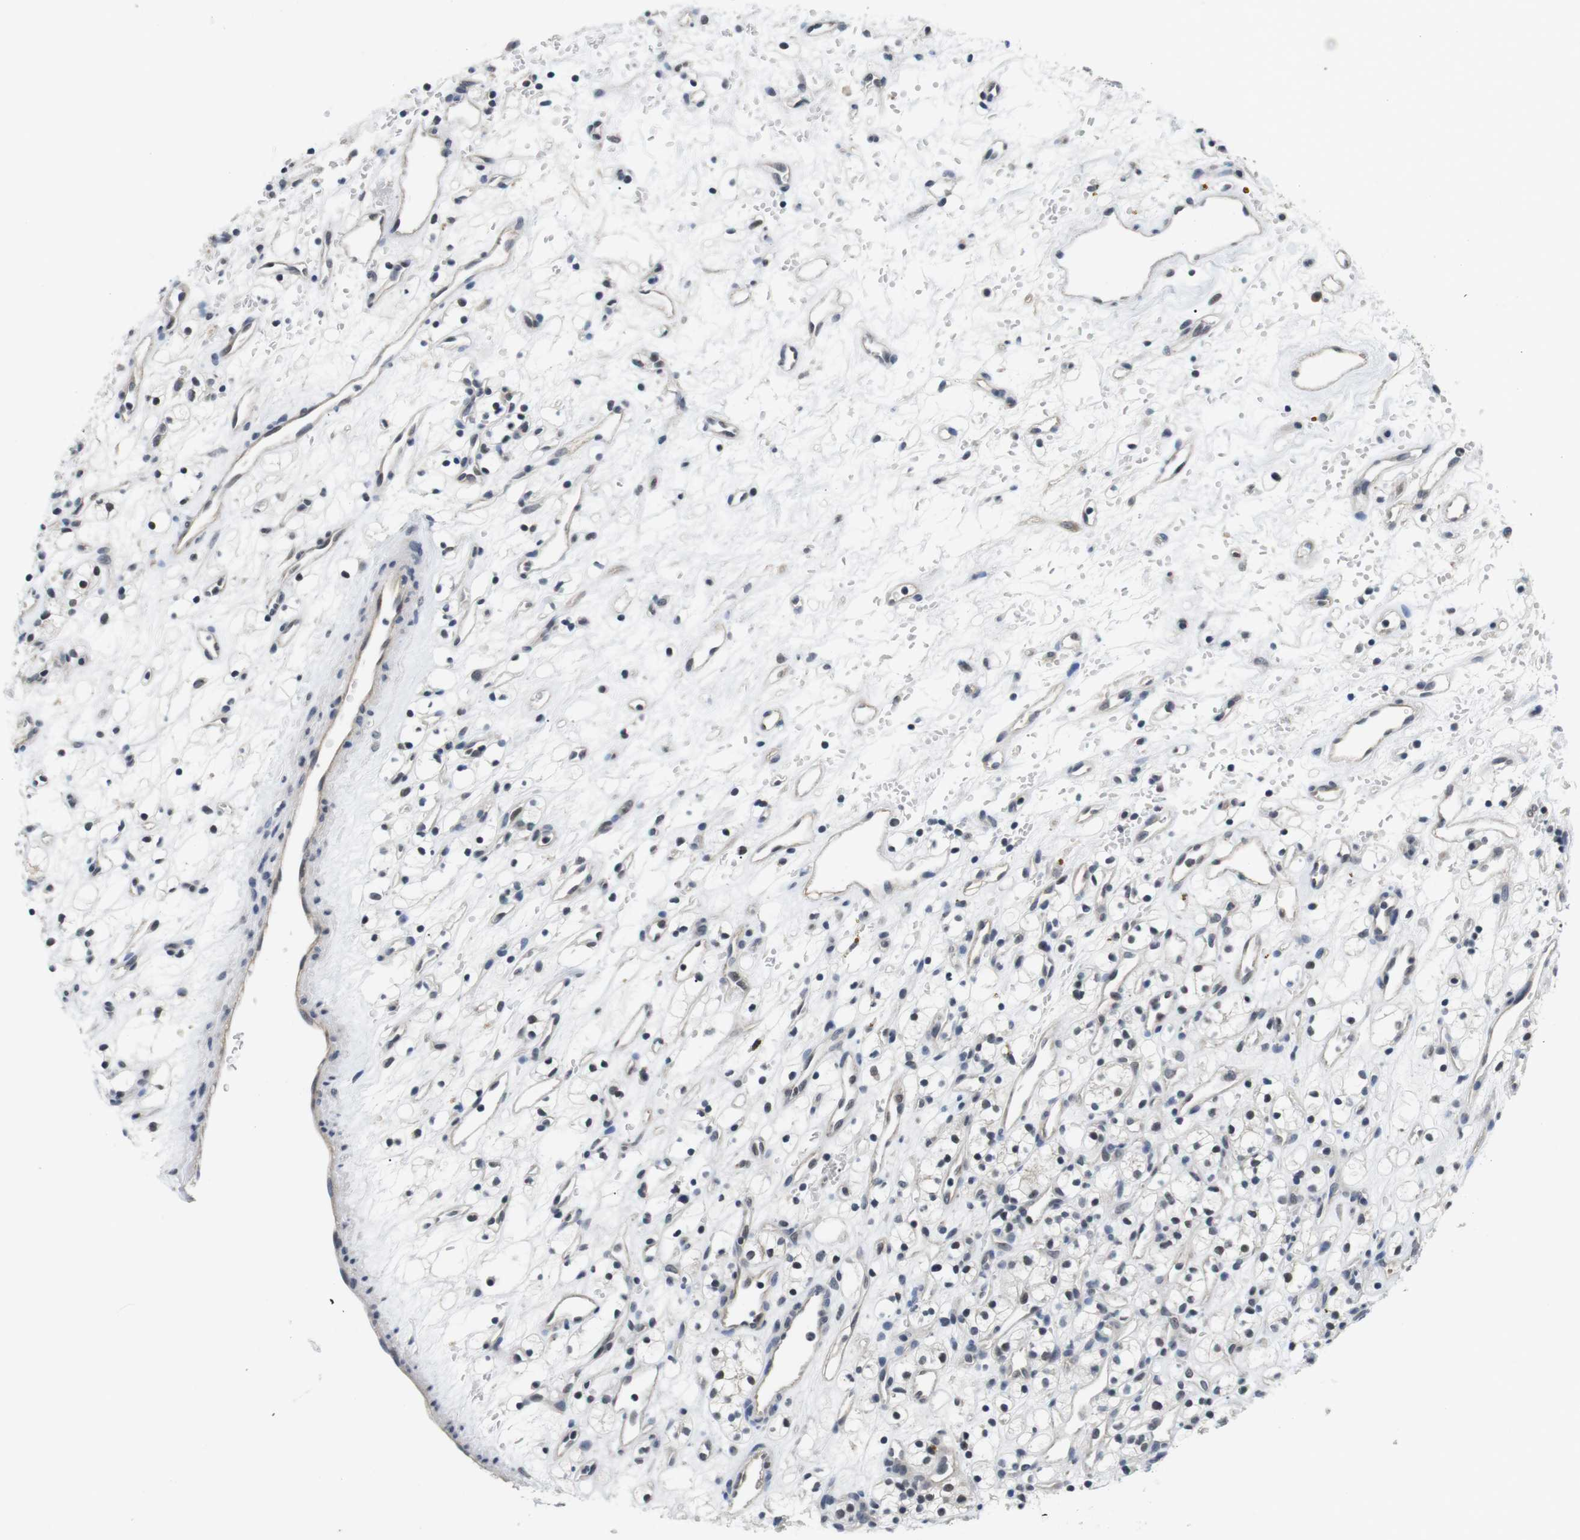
{"staining": {"intensity": "negative", "quantity": "none", "location": "none"}, "tissue": "renal cancer", "cell_type": "Tumor cells", "image_type": "cancer", "snomed": [{"axis": "morphology", "description": "Adenocarcinoma, NOS"}, {"axis": "topography", "description": "Kidney"}], "caption": "Immunohistochemistry photomicrograph of human adenocarcinoma (renal) stained for a protein (brown), which demonstrates no staining in tumor cells.", "gene": "NECTIN1", "patient": {"sex": "female", "age": 60}}